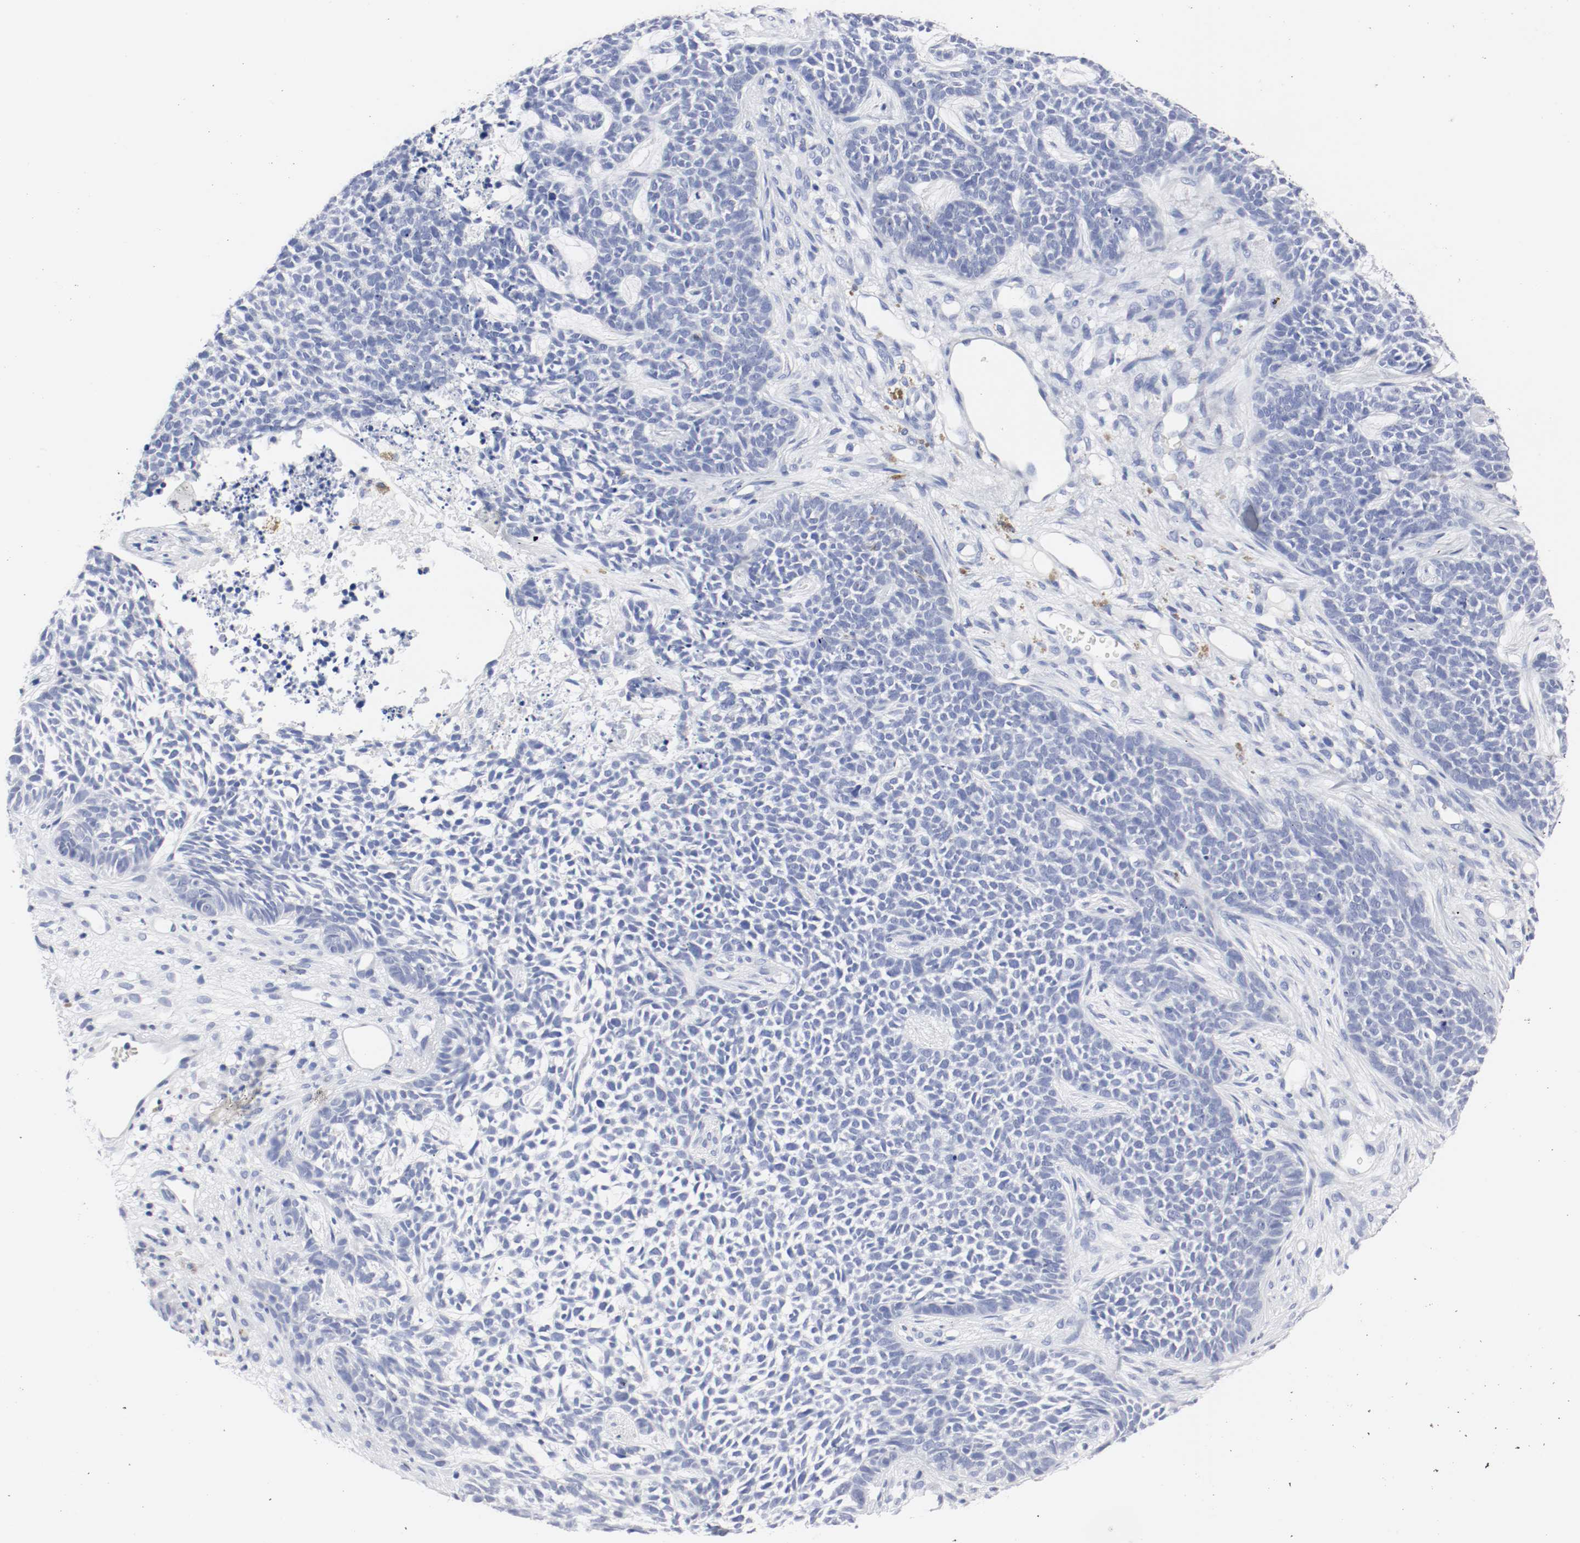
{"staining": {"intensity": "negative", "quantity": "none", "location": "none"}, "tissue": "skin cancer", "cell_type": "Tumor cells", "image_type": "cancer", "snomed": [{"axis": "morphology", "description": "Basal cell carcinoma"}, {"axis": "topography", "description": "Skin"}], "caption": "Protein analysis of basal cell carcinoma (skin) reveals no significant staining in tumor cells.", "gene": "GAD1", "patient": {"sex": "female", "age": 84}}